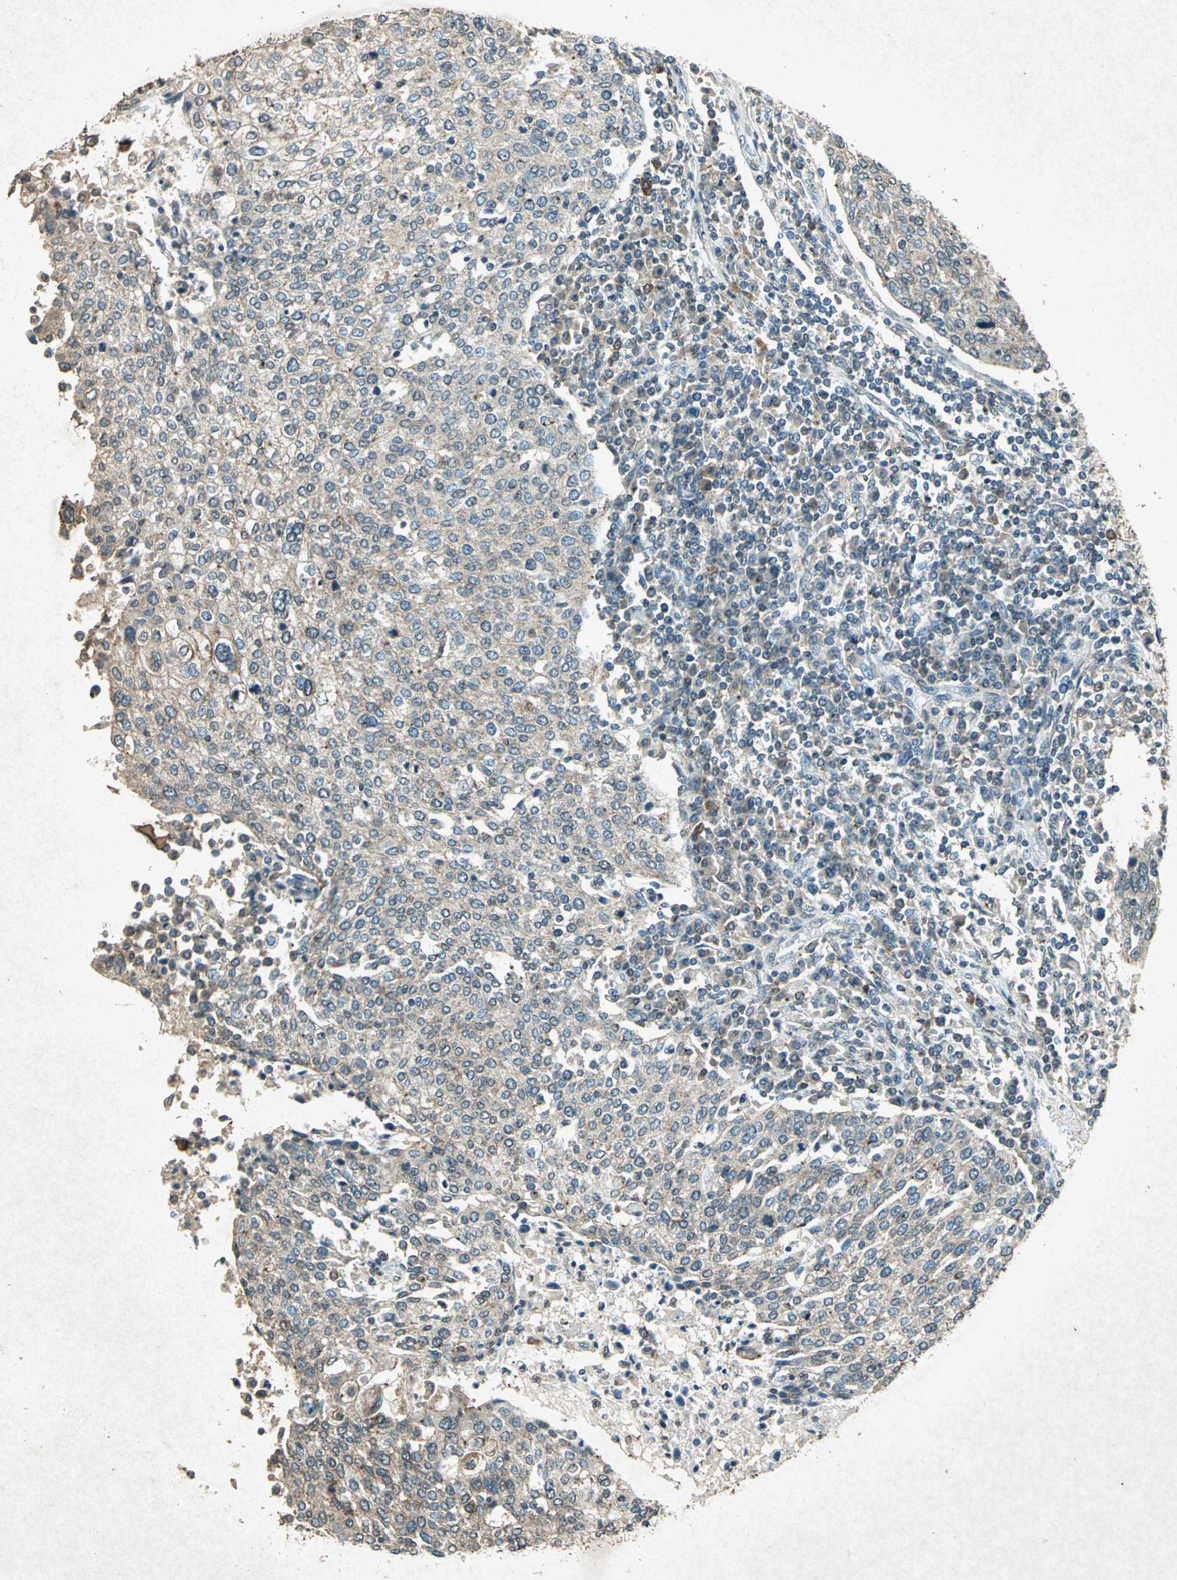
{"staining": {"intensity": "moderate", "quantity": ">75%", "location": "cytoplasmic/membranous"}, "tissue": "cervical cancer", "cell_type": "Tumor cells", "image_type": "cancer", "snomed": [{"axis": "morphology", "description": "Squamous cell carcinoma, NOS"}, {"axis": "topography", "description": "Cervix"}], "caption": "Cervical squamous cell carcinoma stained with IHC shows moderate cytoplasmic/membranous staining in approximately >75% of tumor cells. The staining is performed using DAB brown chromogen to label protein expression. The nuclei are counter-stained blue using hematoxylin.", "gene": "PSEN1", "patient": {"sex": "female", "age": 40}}